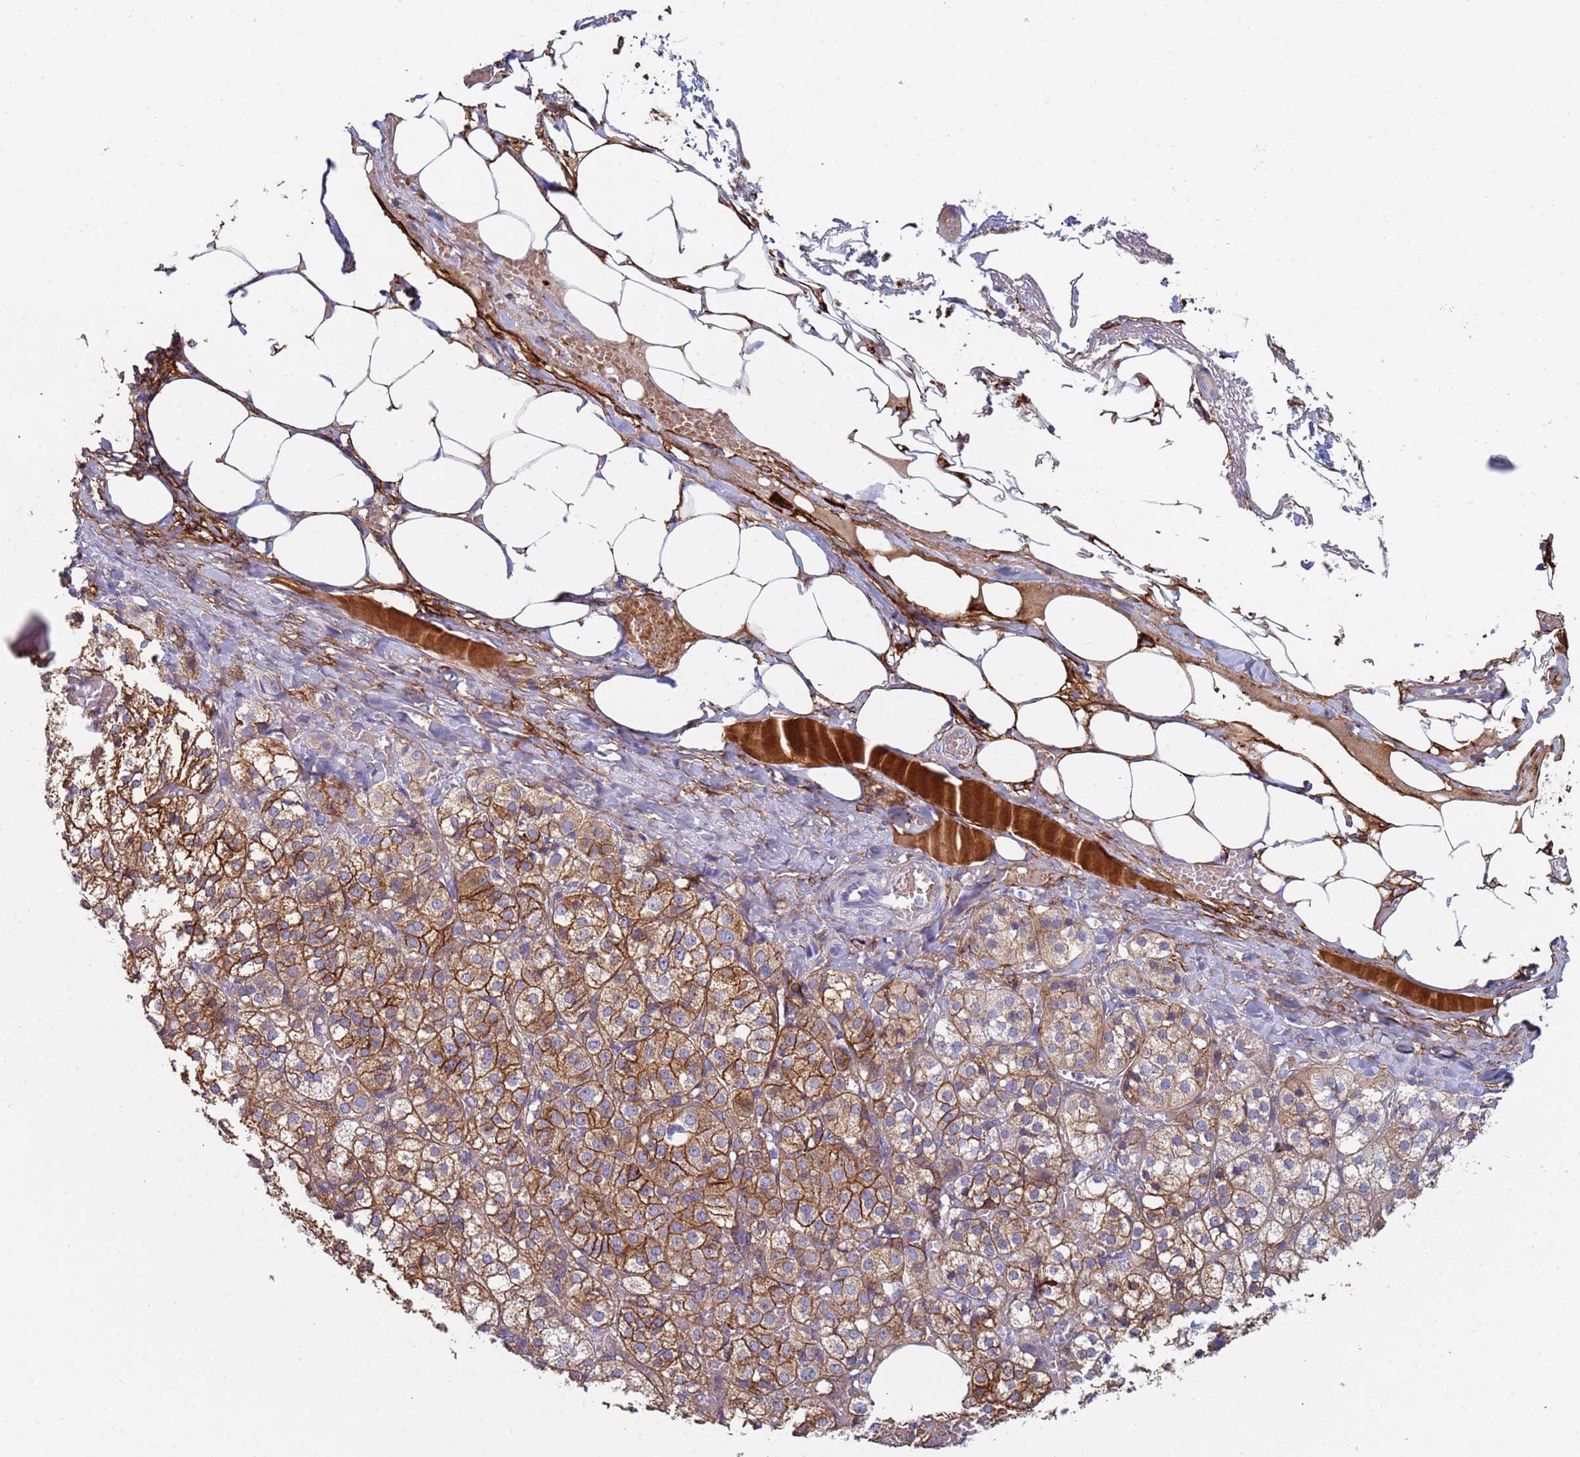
{"staining": {"intensity": "strong", "quantity": "25%-75%", "location": "cytoplasmic/membranous"}, "tissue": "adrenal gland", "cell_type": "Glandular cells", "image_type": "normal", "snomed": [{"axis": "morphology", "description": "Normal tissue, NOS"}, {"axis": "topography", "description": "Adrenal gland"}], "caption": "Adrenal gland stained for a protein exhibits strong cytoplasmic/membranous positivity in glandular cells. The staining was performed using DAB, with brown indicating positive protein expression. Nuclei are stained blue with hematoxylin.", "gene": "ABCA8", "patient": {"sex": "female", "age": 61}}